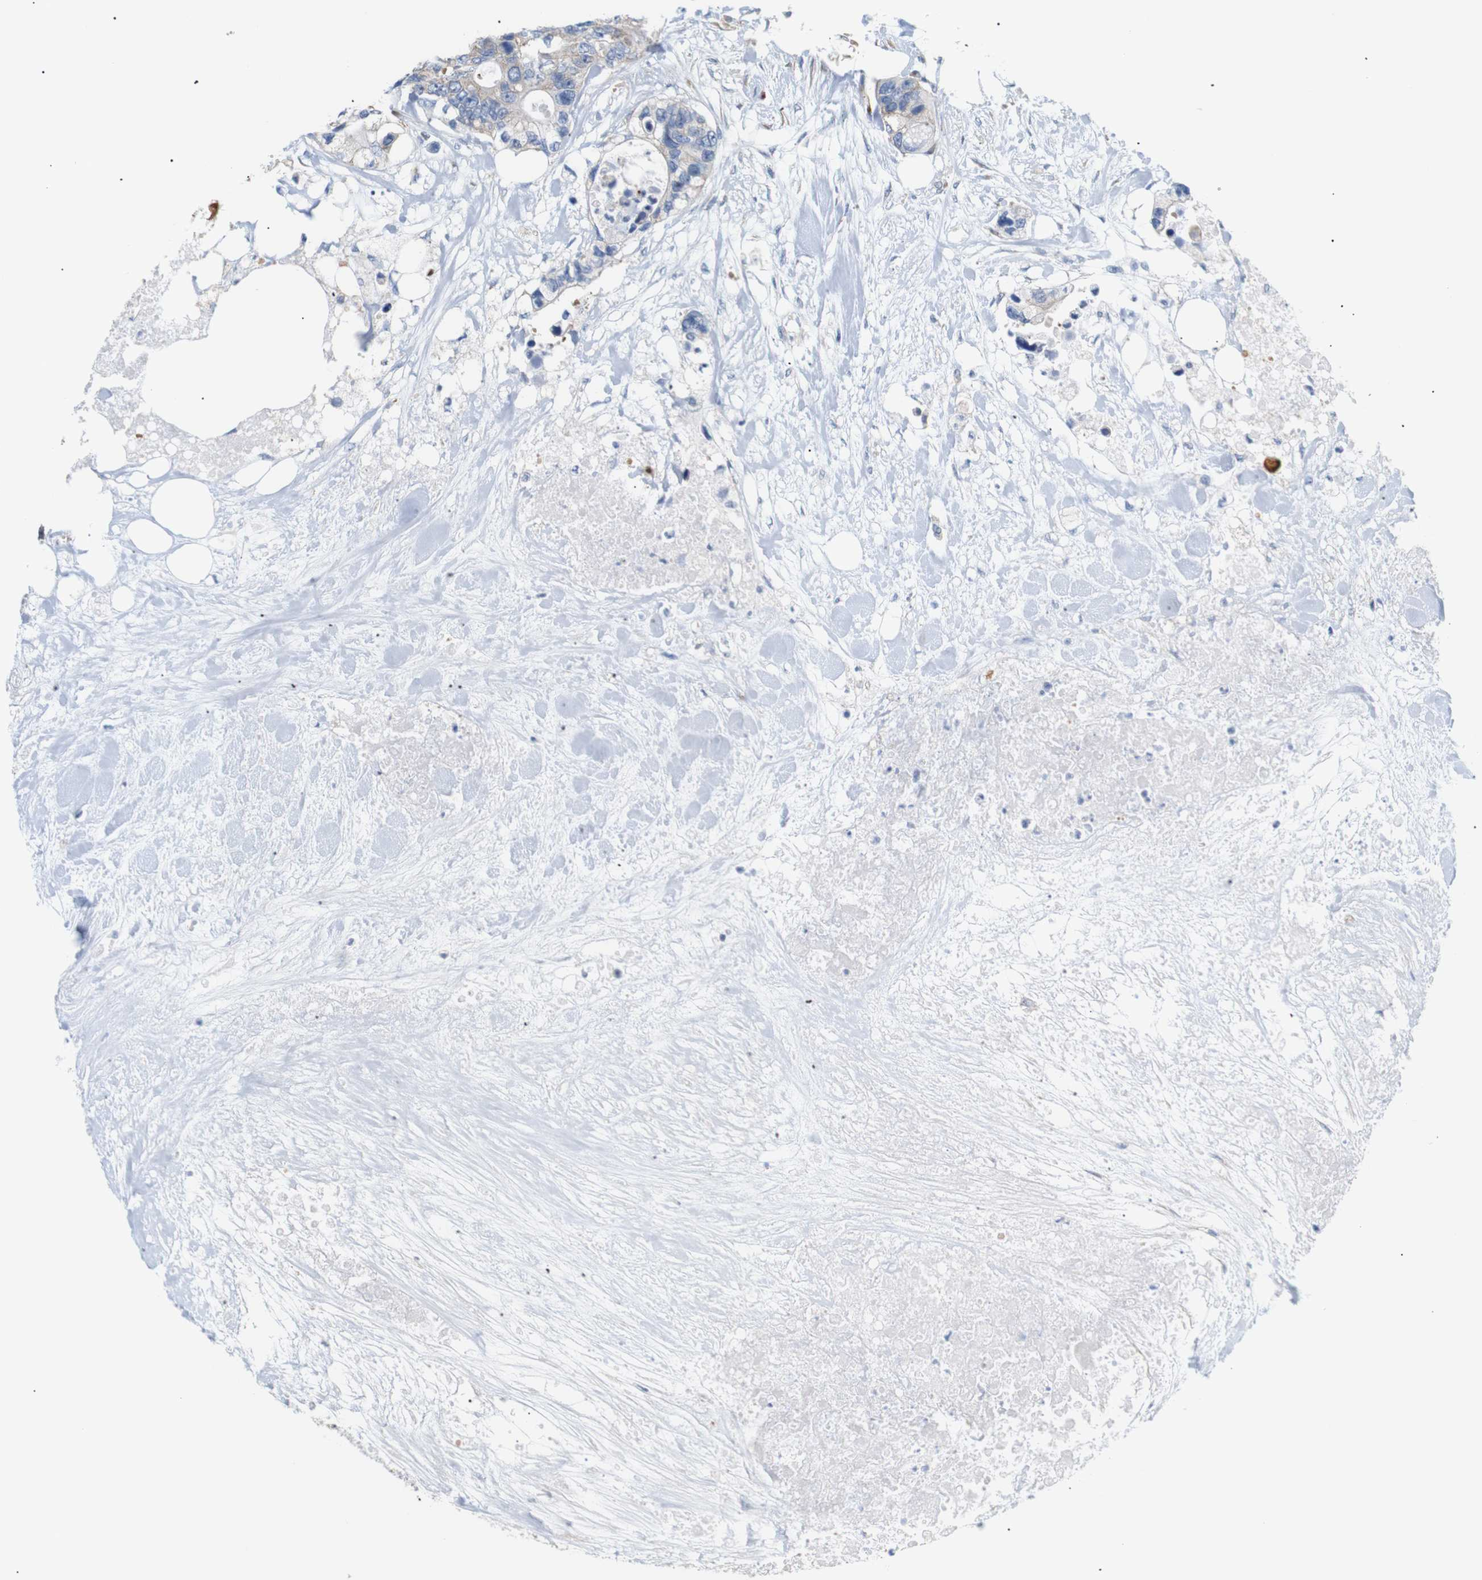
{"staining": {"intensity": "weak", "quantity": ">75%", "location": "cytoplasmic/membranous"}, "tissue": "colorectal cancer", "cell_type": "Tumor cells", "image_type": "cancer", "snomed": [{"axis": "morphology", "description": "Adenocarcinoma, NOS"}, {"axis": "topography", "description": "Colon"}], "caption": "This is an image of immunohistochemistry staining of adenocarcinoma (colorectal), which shows weak positivity in the cytoplasmic/membranous of tumor cells.", "gene": "TRIM5", "patient": {"sex": "female", "age": 57}}